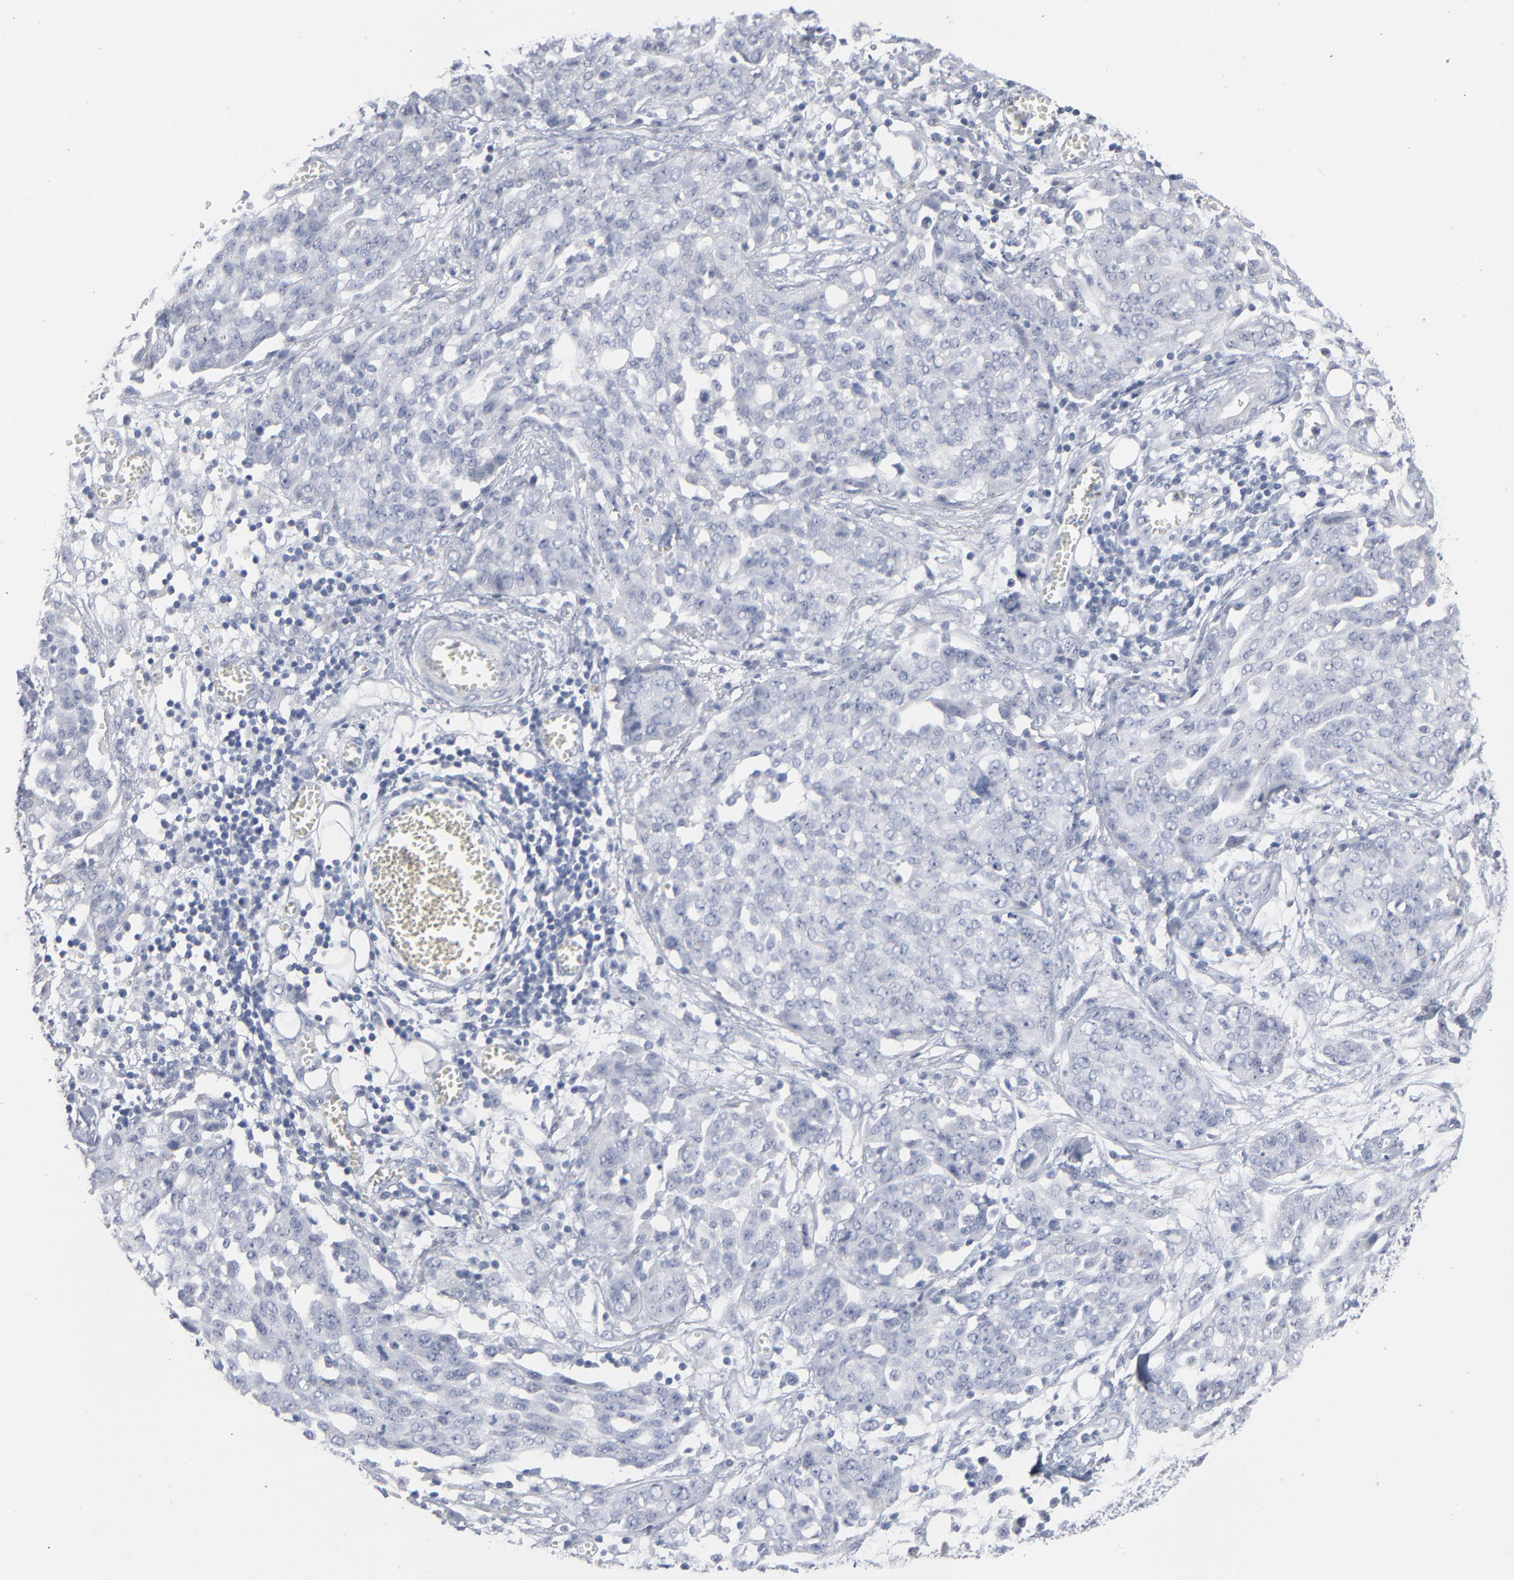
{"staining": {"intensity": "negative", "quantity": "none", "location": "none"}, "tissue": "ovarian cancer", "cell_type": "Tumor cells", "image_type": "cancer", "snomed": [{"axis": "morphology", "description": "Cystadenocarcinoma, serous, NOS"}, {"axis": "topography", "description": "Soft tissue"}, {"axis": "topography", "description": "Ovary"}], "caption": "High power microscopy histopathology image of an immunohistochemistry (IHC) image of ovarian cancer (serous cystadenocarcinoma), revealing no significant positivity in tumor cells. (DAB (3,3'-diaminobenzidine) immunohistochemistry visualized using brightfield microscopy, high magnification).", "gene": "PAGE1", "patient": {"sex": "female", "age": 57}}